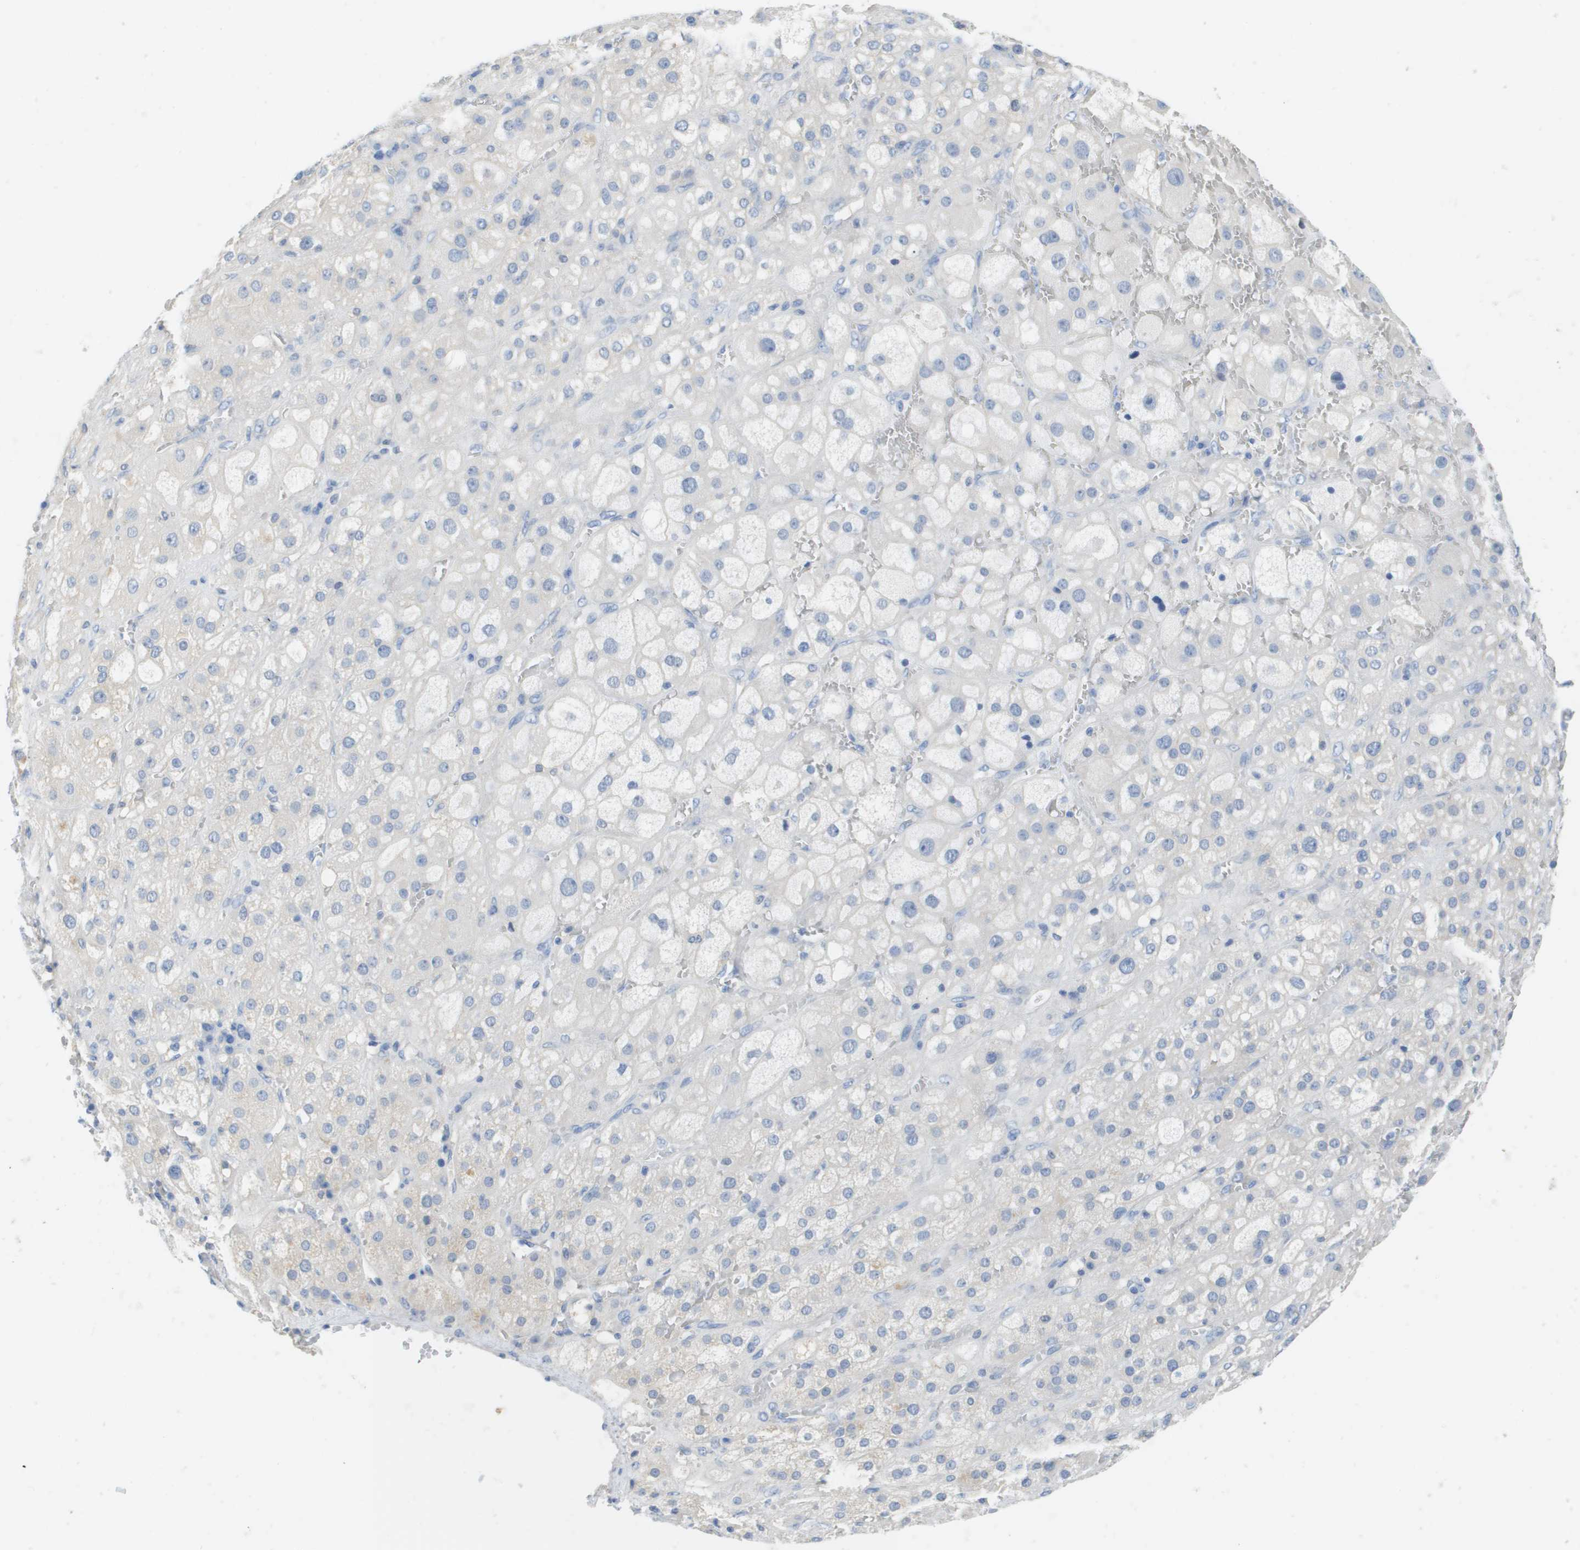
{"staining": {"intensity": "negative", "quantity": "none", "location": "none"}, "tissue": "adrenal gland", "cell_type": "Glandular cells", "image_type": "normal", "snomed": [{"axis": "morphology", "description": "Normal tissue, NOS"}, {"axis": "topography", "description": "Adrenal gland"}], "caption": "This is an immunohistochemistry micrograph of normal human adrenal gland. There is no expression in glandular cells.", "gene": "MYL3", "patient": {"sex": "female", "age": 47}}